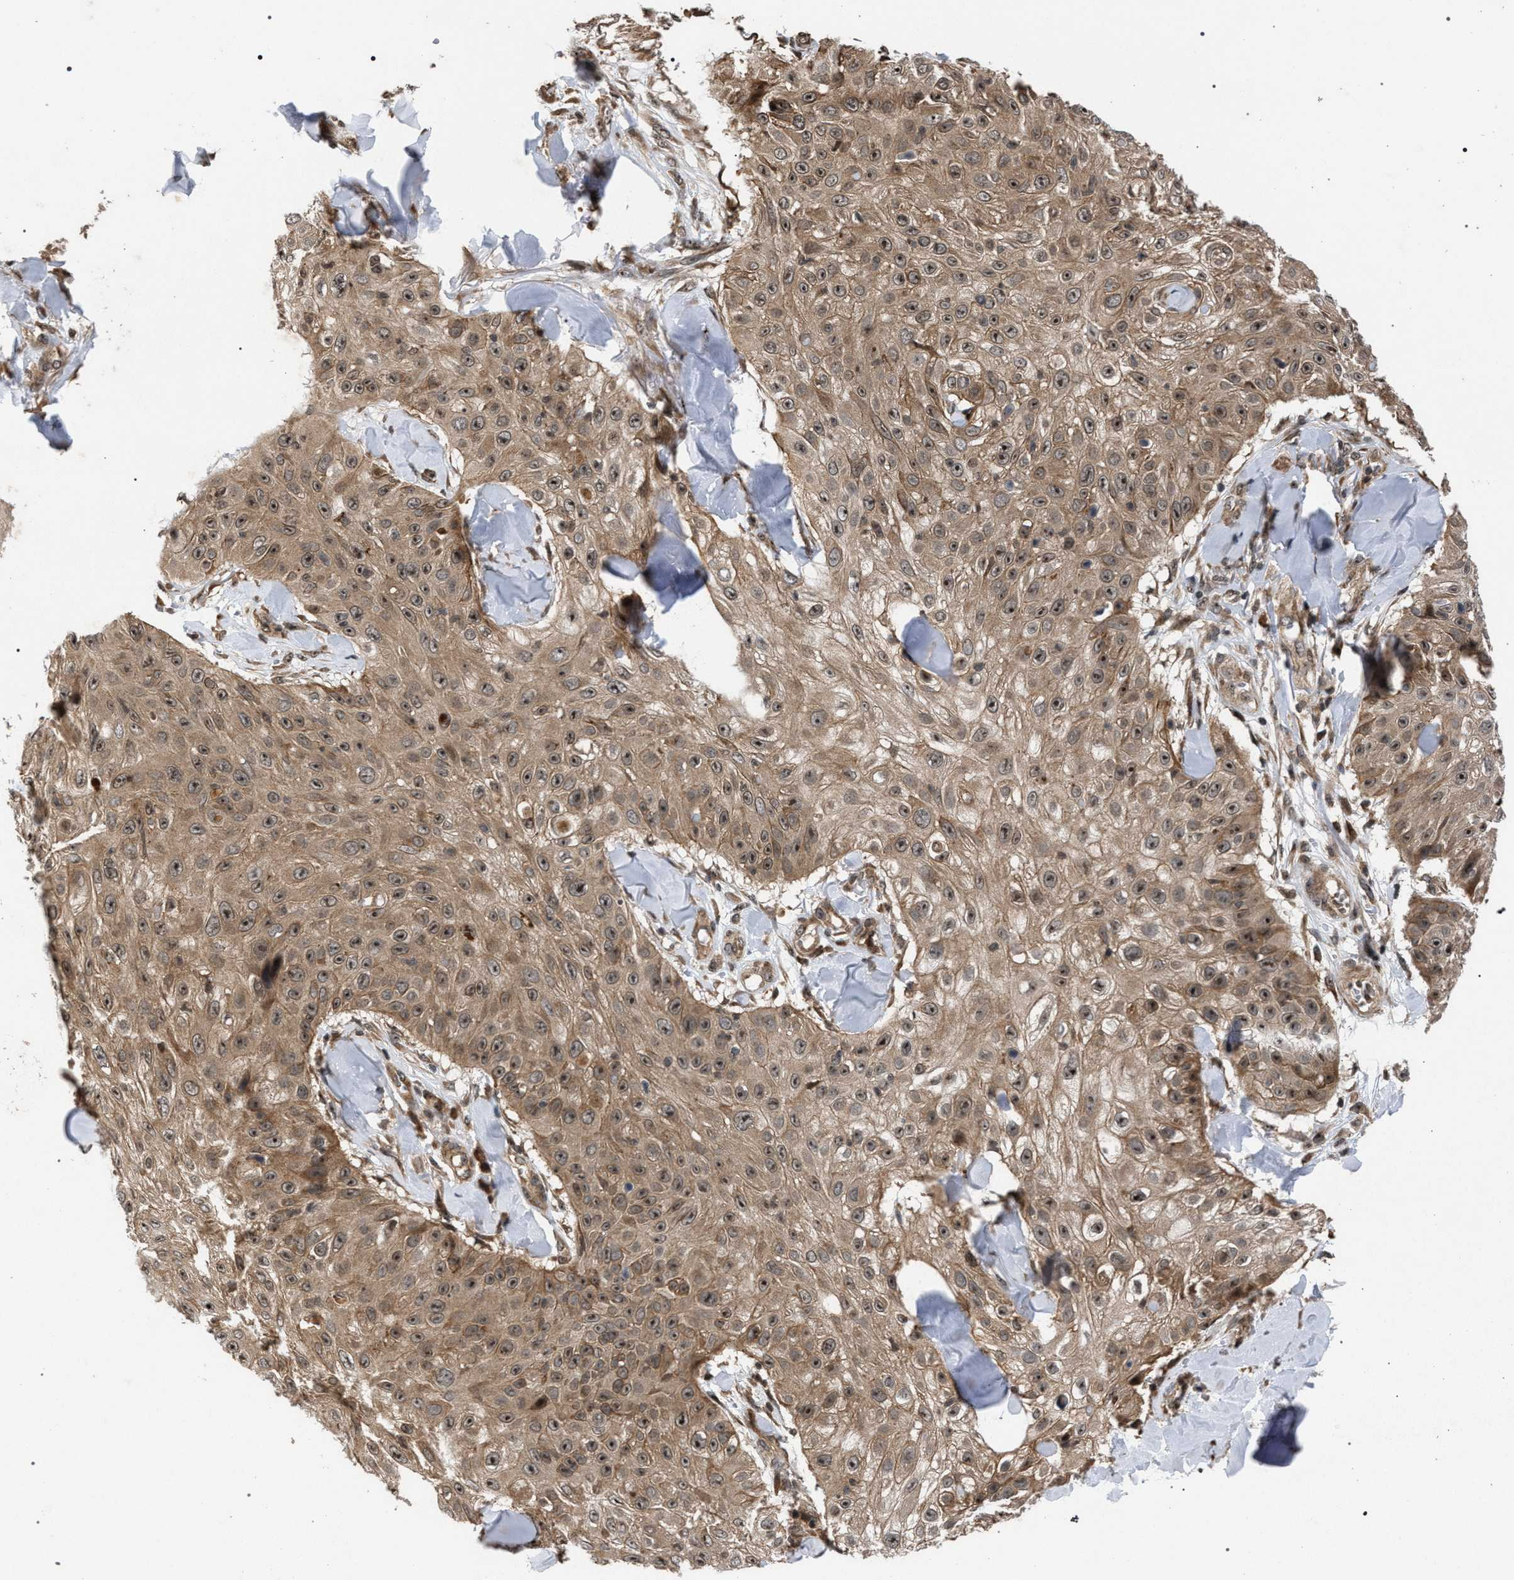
{"staining": {"intensity": "moderate", "quantity": ">75%", "location": "cytoplasmic/membranous,nuclear"}, "tissue": "skin cancer", "cell_type": "Tumor cells", "image_type": "cancer", "snomed": [{"axis": "morphology", "description": "Squamous cell carcinoma, NOS"}, {"axis": "topography", "description": "Skin"}], "caption": "There is medium levels of moderate cytoplasmic/membranous and nuclear expression in tumor cells of skin squamous cell carcinoma, as demonstrated by immunohistochemical staining (brown color).", "gene": "IRAK4", "patient": {"sex": "male", "age": 86}}